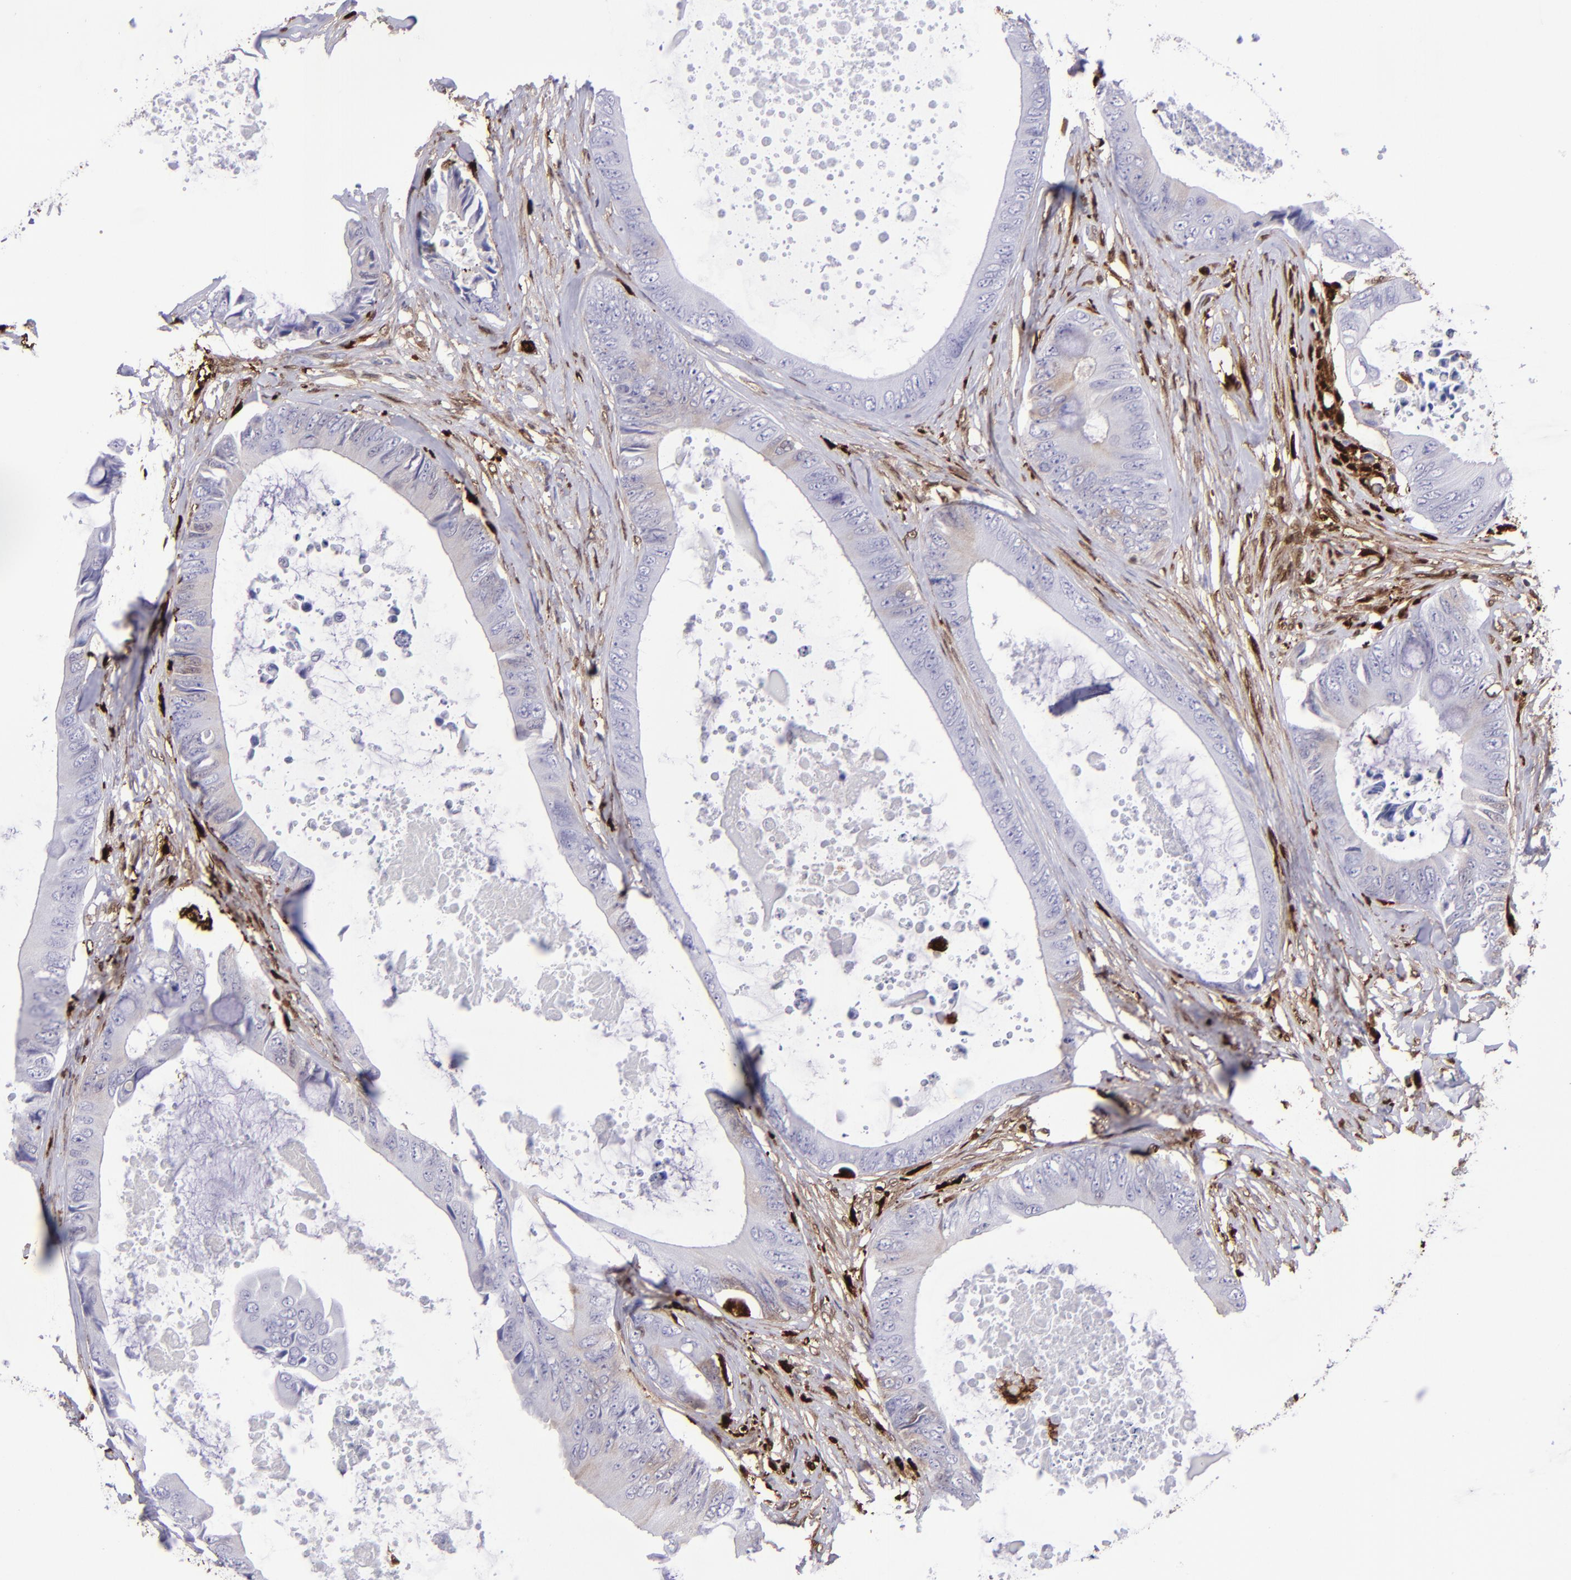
{"staining": {"intensity": "negative", "quantity": "none", "location": "none"}, "tissue": "colorectal cancer", "cell_type": "Tumor cells", "image_type": "cancer", "snomed": [{"axis": "morphology", "description": "Normal tissue, NOS"}, {"axis": "morphology", "description": "Adenocarcinoma, NOS"}, {"axis": "topography", "description": "Rectum"}, {"axis": "topography", "description": "Peripheral nerve tissue"}], "caption": "A high-resolution histopathology image shows IHC staining of adenocarcinoma (colorectal), which displays no significant staining in tumor cells.", "gene": "TYMP", "patient": {"sex": "female", "age": 77}}